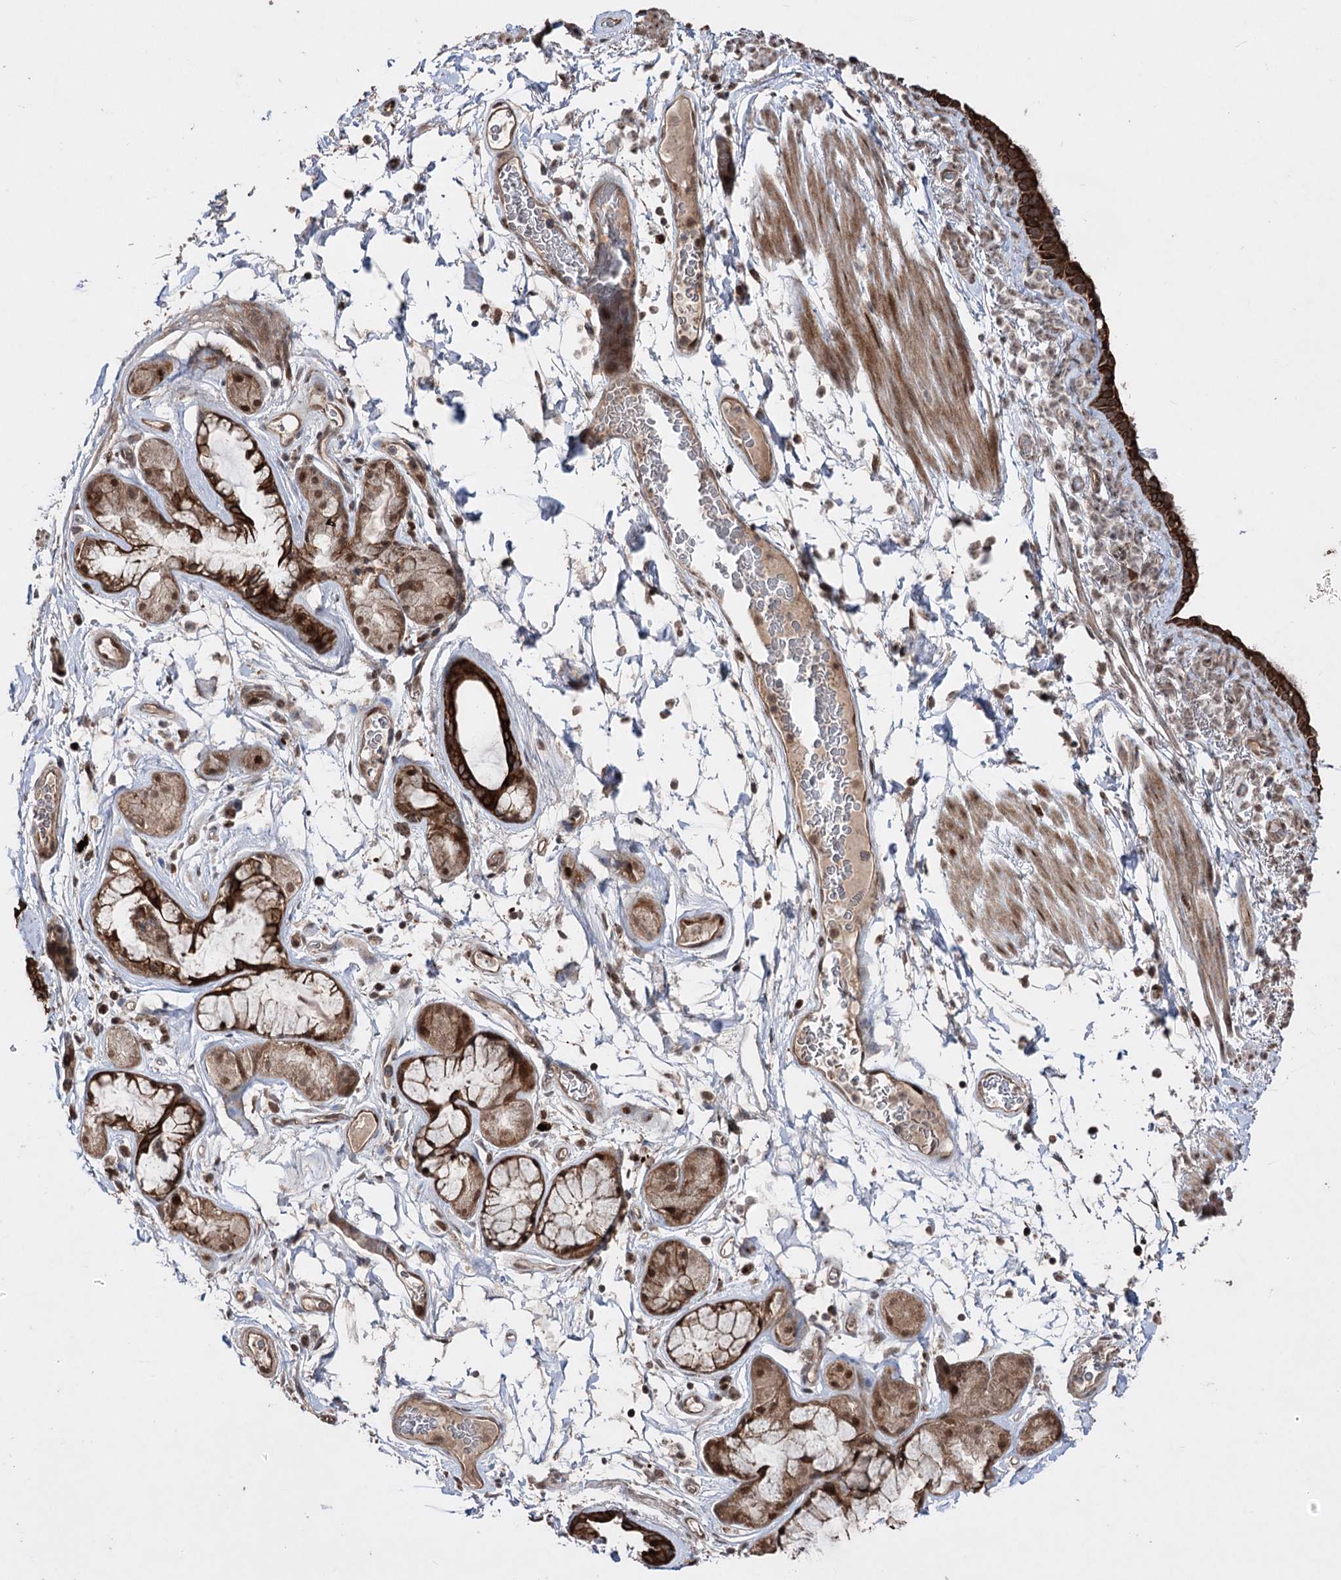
{"staining": {"intensity": "strong", "quantity": ">75%", "location": "cytoplasmic/membranous"}, "tissue": "bronchus", "cell_type": "Respiratory epithelial cells", "image_type": "normal", "snomed": [{"axis": "morphology", "description": "Normal tissue, NOS"}, {"axis": "topography", "description": "Cartilage tissue"}], "caption": "An immunohistochemistry image of normal tissue is shown. Protein staining in brown highlights strong cytoplasmic/membranous positivity in bronchus within respiratory epithelial cells. (brown staining indicates protein expression, while blue staining denotes nuclei).", "gene": "CPNE8", "patient": {"sex": "male", "age": 63}}